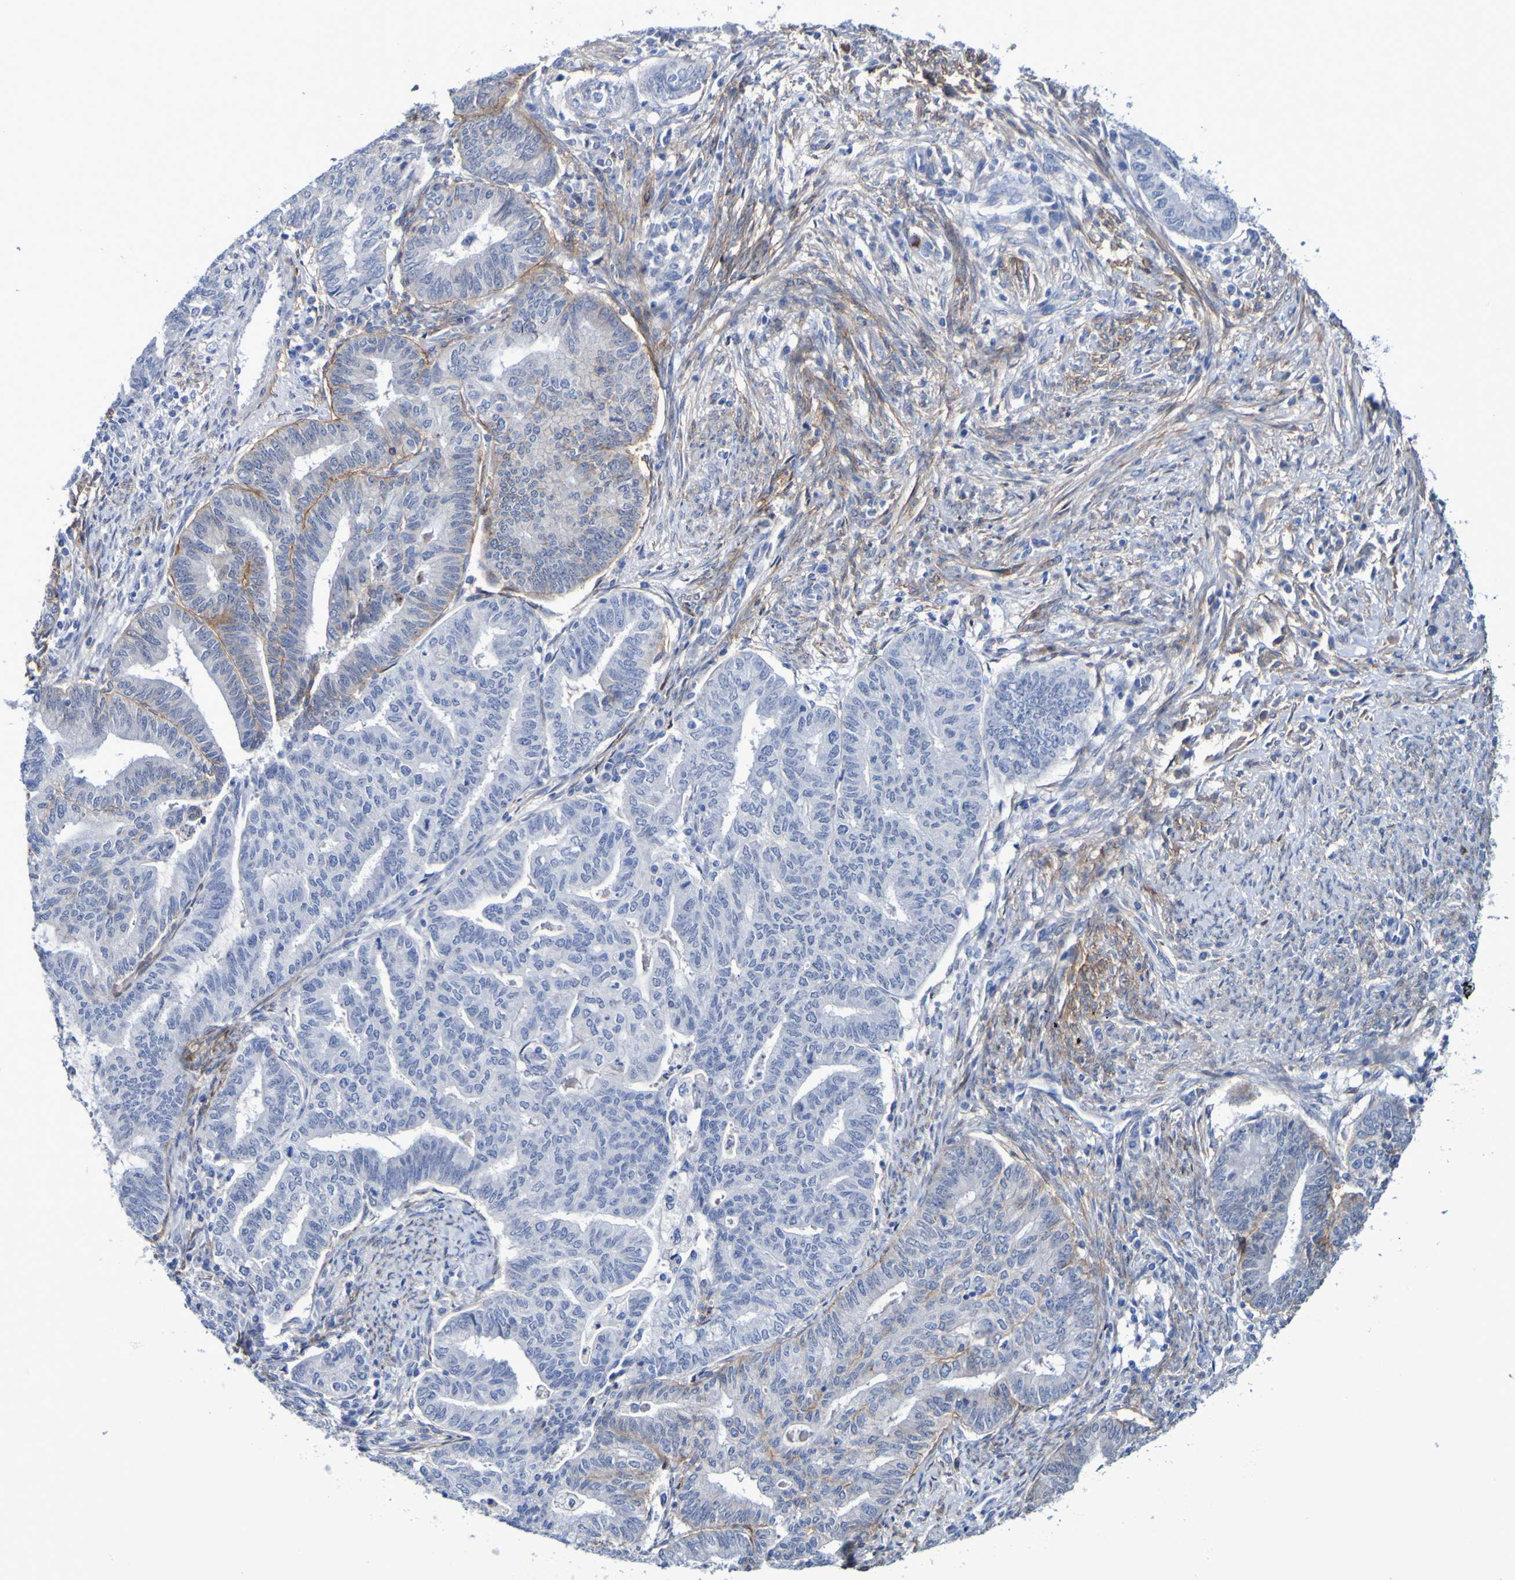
{"staining": {"intensity": "negative", "quantity": "none", "location": "none"}, "tissue": "endometrial cancer", "cell_type": "Tumor cells", "image_type": "cancer", "snomed": [{"axis": "morphology", "description": "Adenocarcinoma, NOS"}, {"axis": "topography", "description": "Endometrium"}], "caption": "Image shows no significant protein positivity in tumor cells of endometrial cancer (adenocarcinoma). (DAB immunohistochemistry with hematoxylin counter stain).", "gene": "SGCB", "patient": {"sex": "female", "age": 79}}